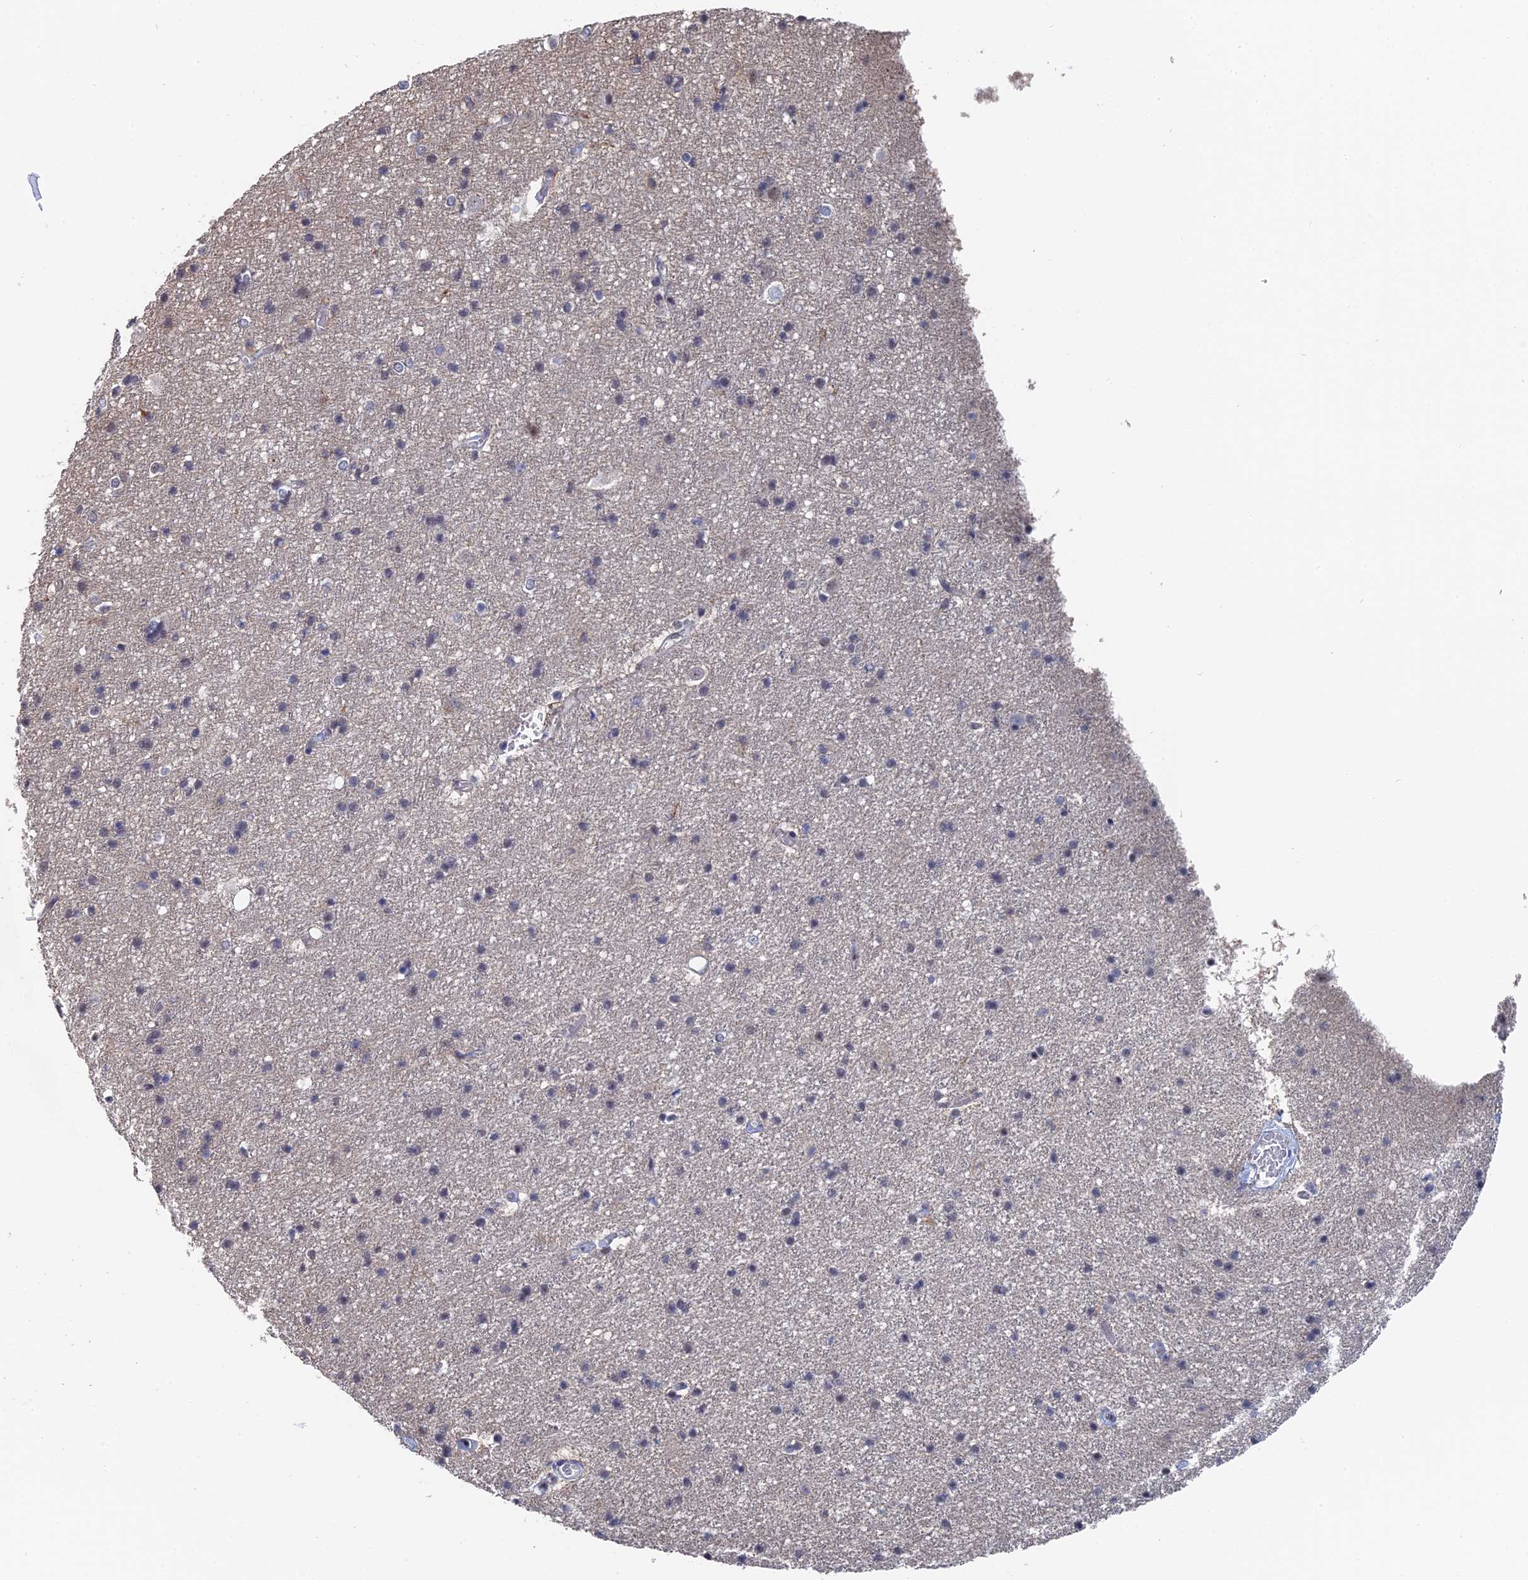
{"staining": {"intensity": "negative", "quantity": "none", "location": "none"}, "tissue": "cerebral cortex", "cell_type": "Endothelial cells", "image_type": "normal", "snomed": [{"axis": "morphology", "description": "Normal tissue, NOS"}, {"axis": "topography", "description": "Cerebral cortex"}], "caption": "Immunohistochemistry (IHC) of benign cerebral cortex exhibits no positivity in endothelial cells.", "gene": "TSSC4", "patient": {"sex": "male", "age": 54}}